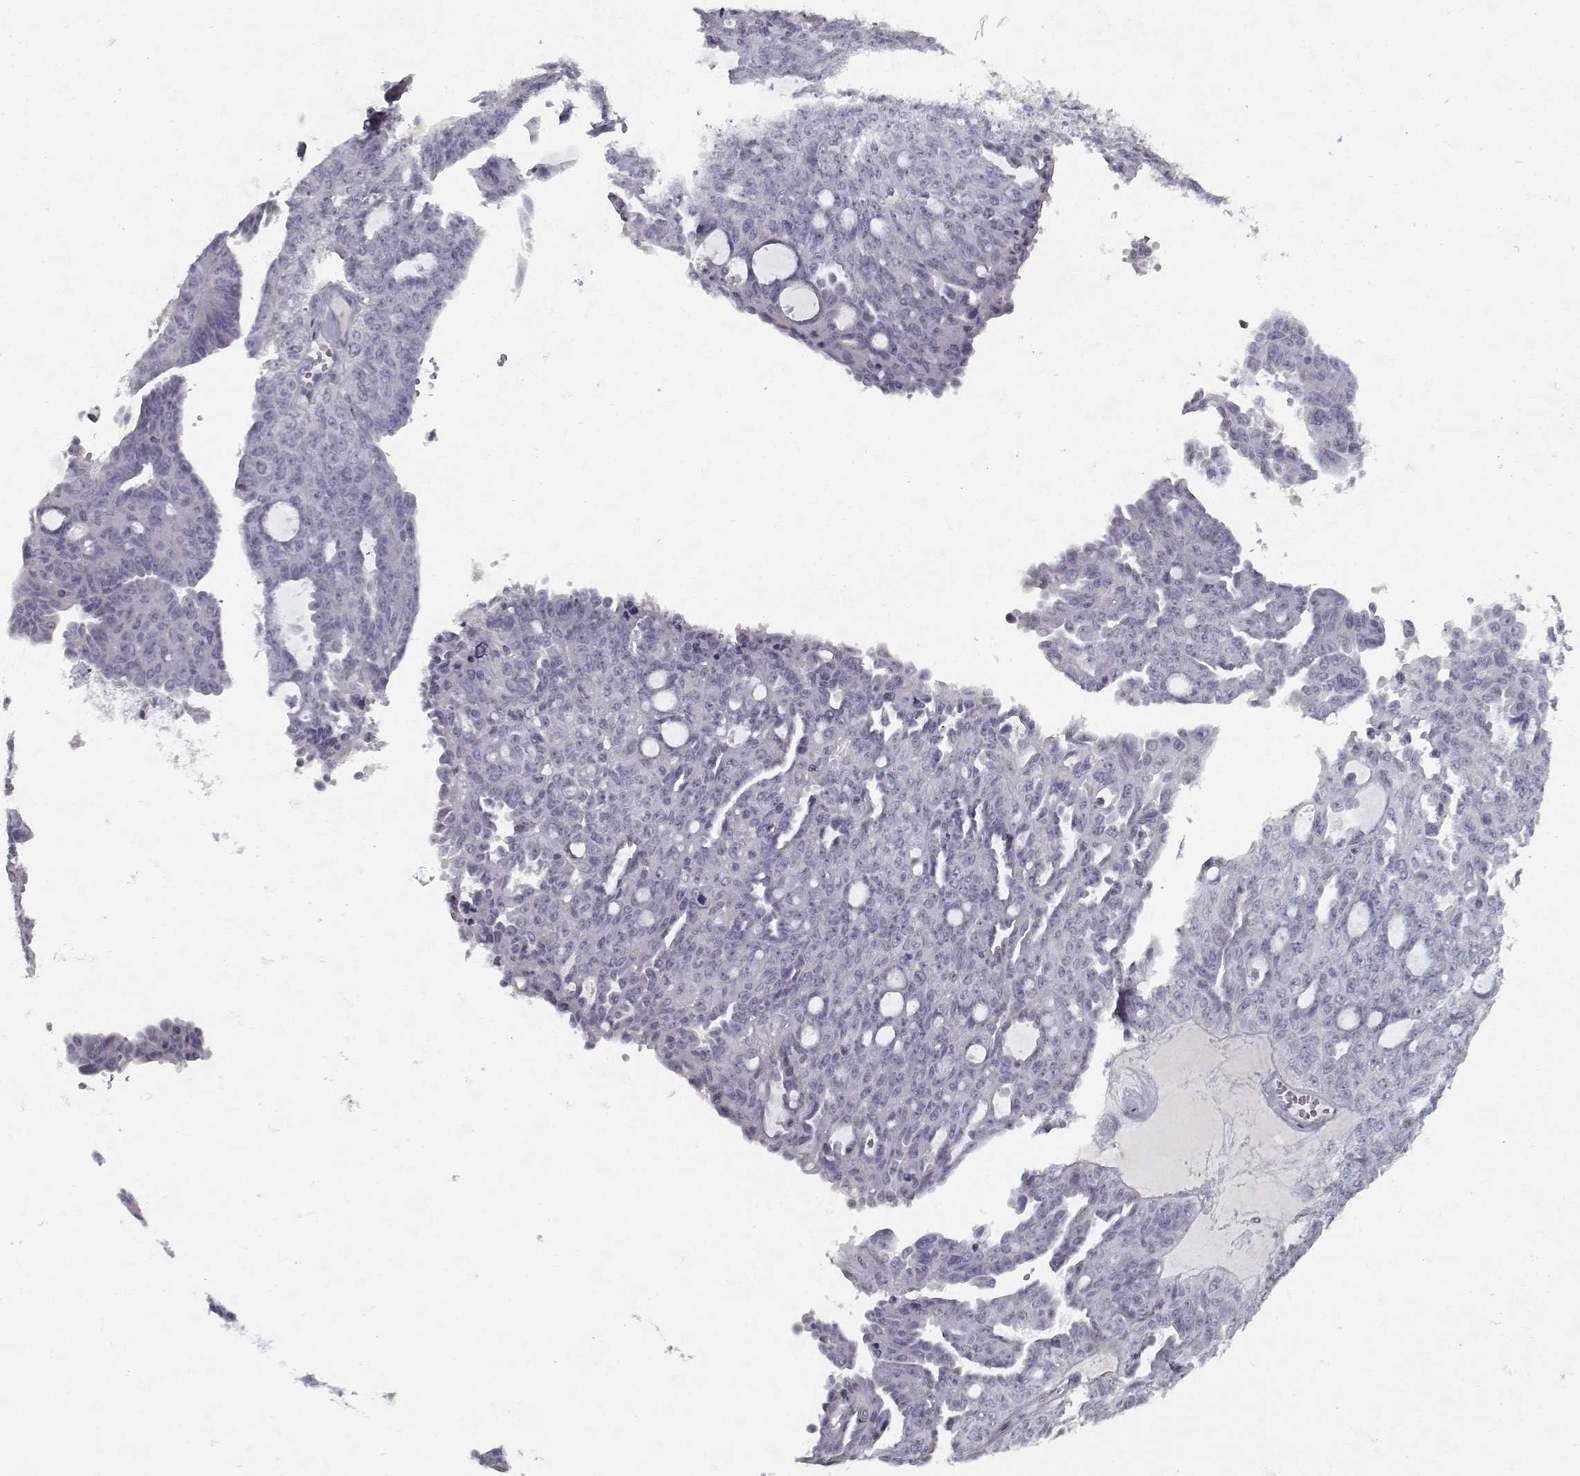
{"staining": {"intensity": "negative", "quantity": "none", "location": "none"}, "tissue": "ovarian cancer", "cell_type": "Tumor cells", "image_type": "cancer", "snomed": [{"axis": "morphology", "description": "Cystadenocarcinoma, serous, NOS"}, {"axis": "topography", "description": "Ovary"}], "caption": "This is an immunohistochemistry (IHC) photomicrograph of human ovarian cancer (serous cystadenocarcinoma). There is no staining in tumor cells.", "gene": "GAD2", "patient": {"sex": "female", "age": 71}}